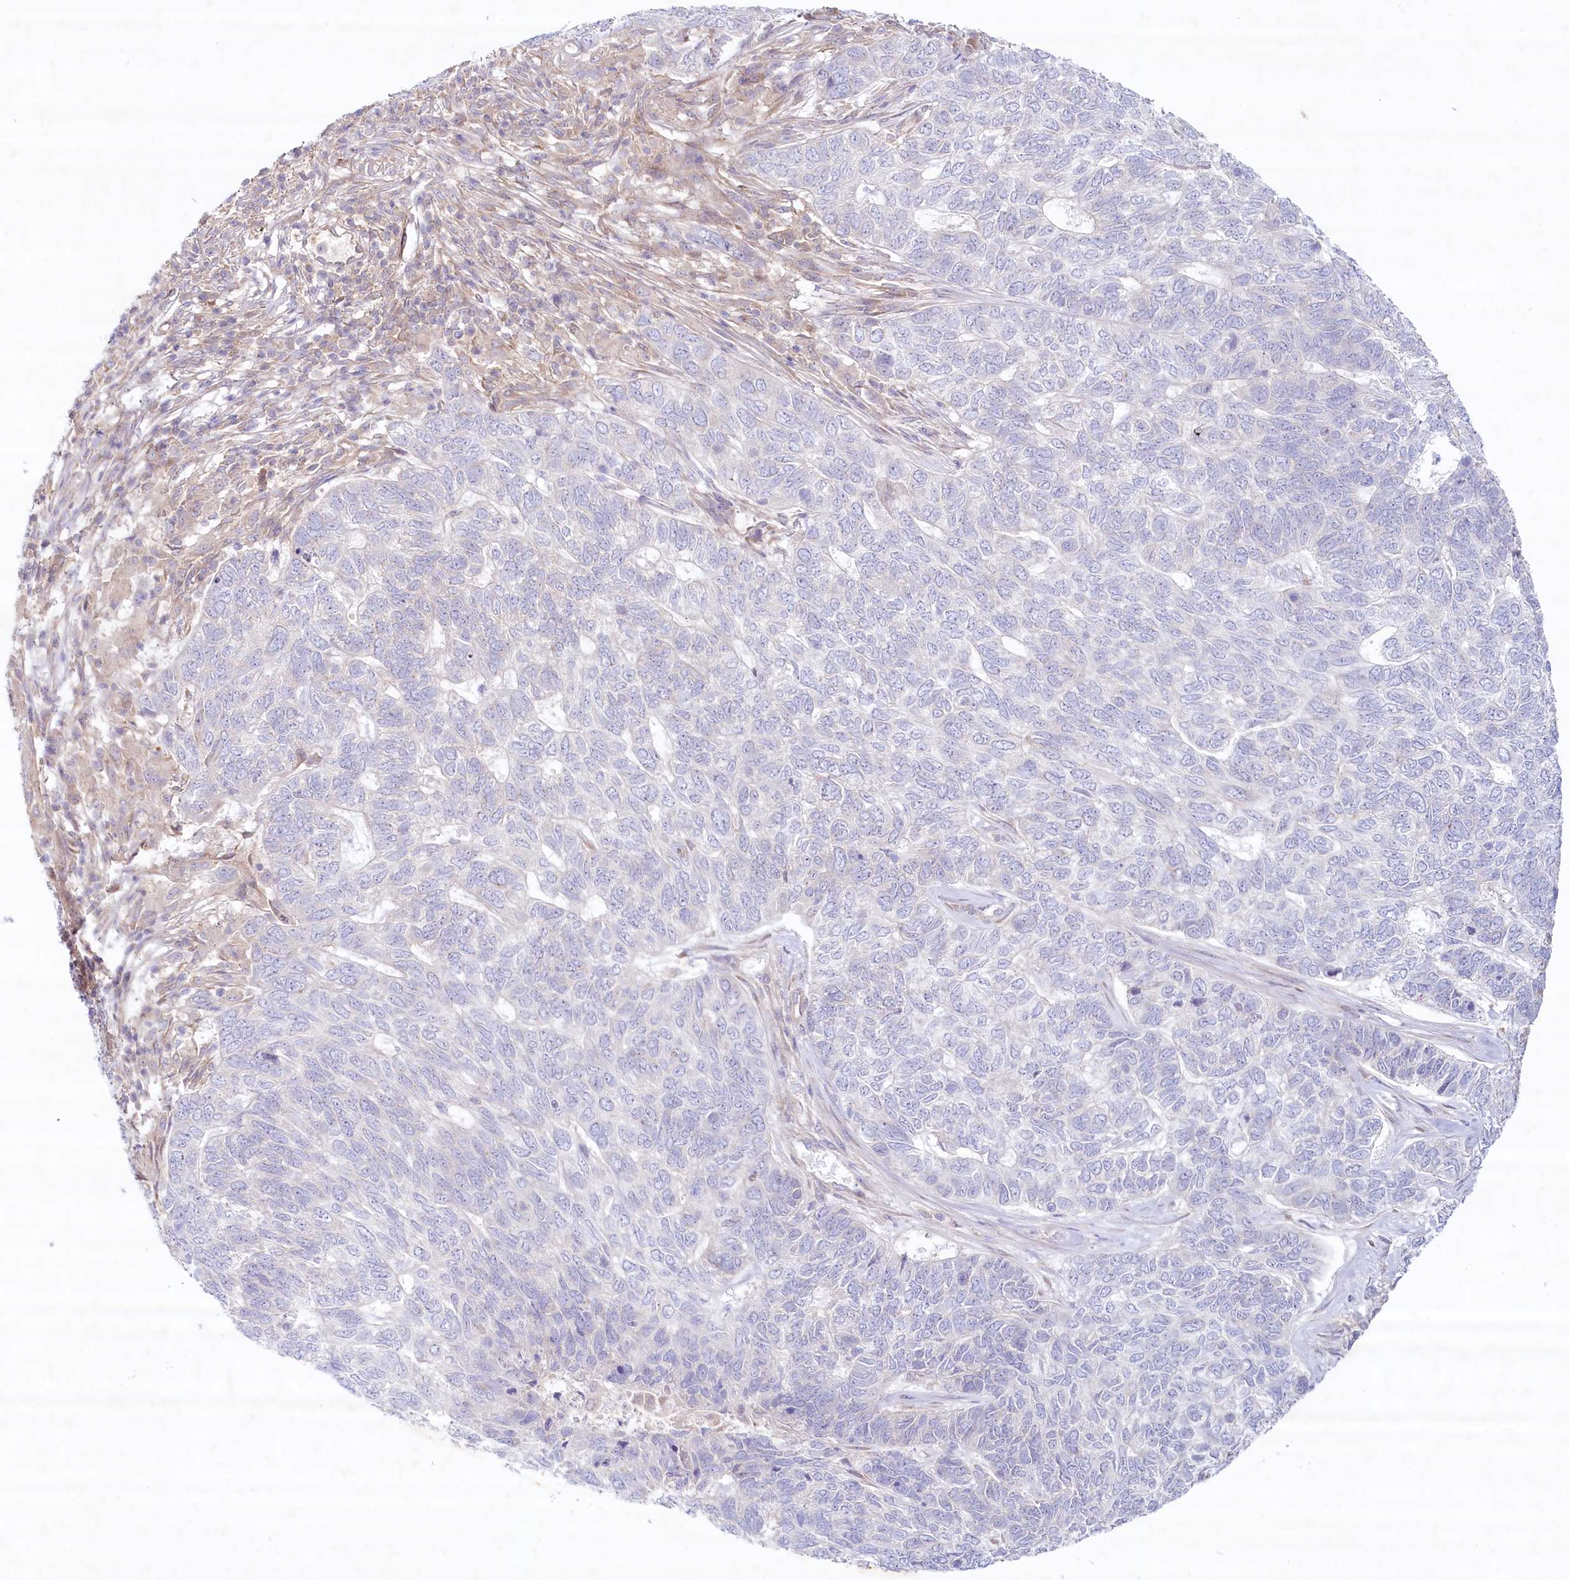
{"staining": {"intensity": "negative", "quantity": "none", "location": "none"}, "tissue": "skin cancer", "cell_type": "Tumor cells", "image_type": "cancer", "snomed": [{"axis": "morphology", "description": "Basal cell carcinoma"}, {"axis": "topography", "description": "Skin"}], "caption": "Immunohistochemical staining of skin cancer displays no significant expression in tumor cells. (DAB immunohistochemistry, high magnification).", "gene": "TNIP1", "patient": {"sex": "female", "age": 65}}